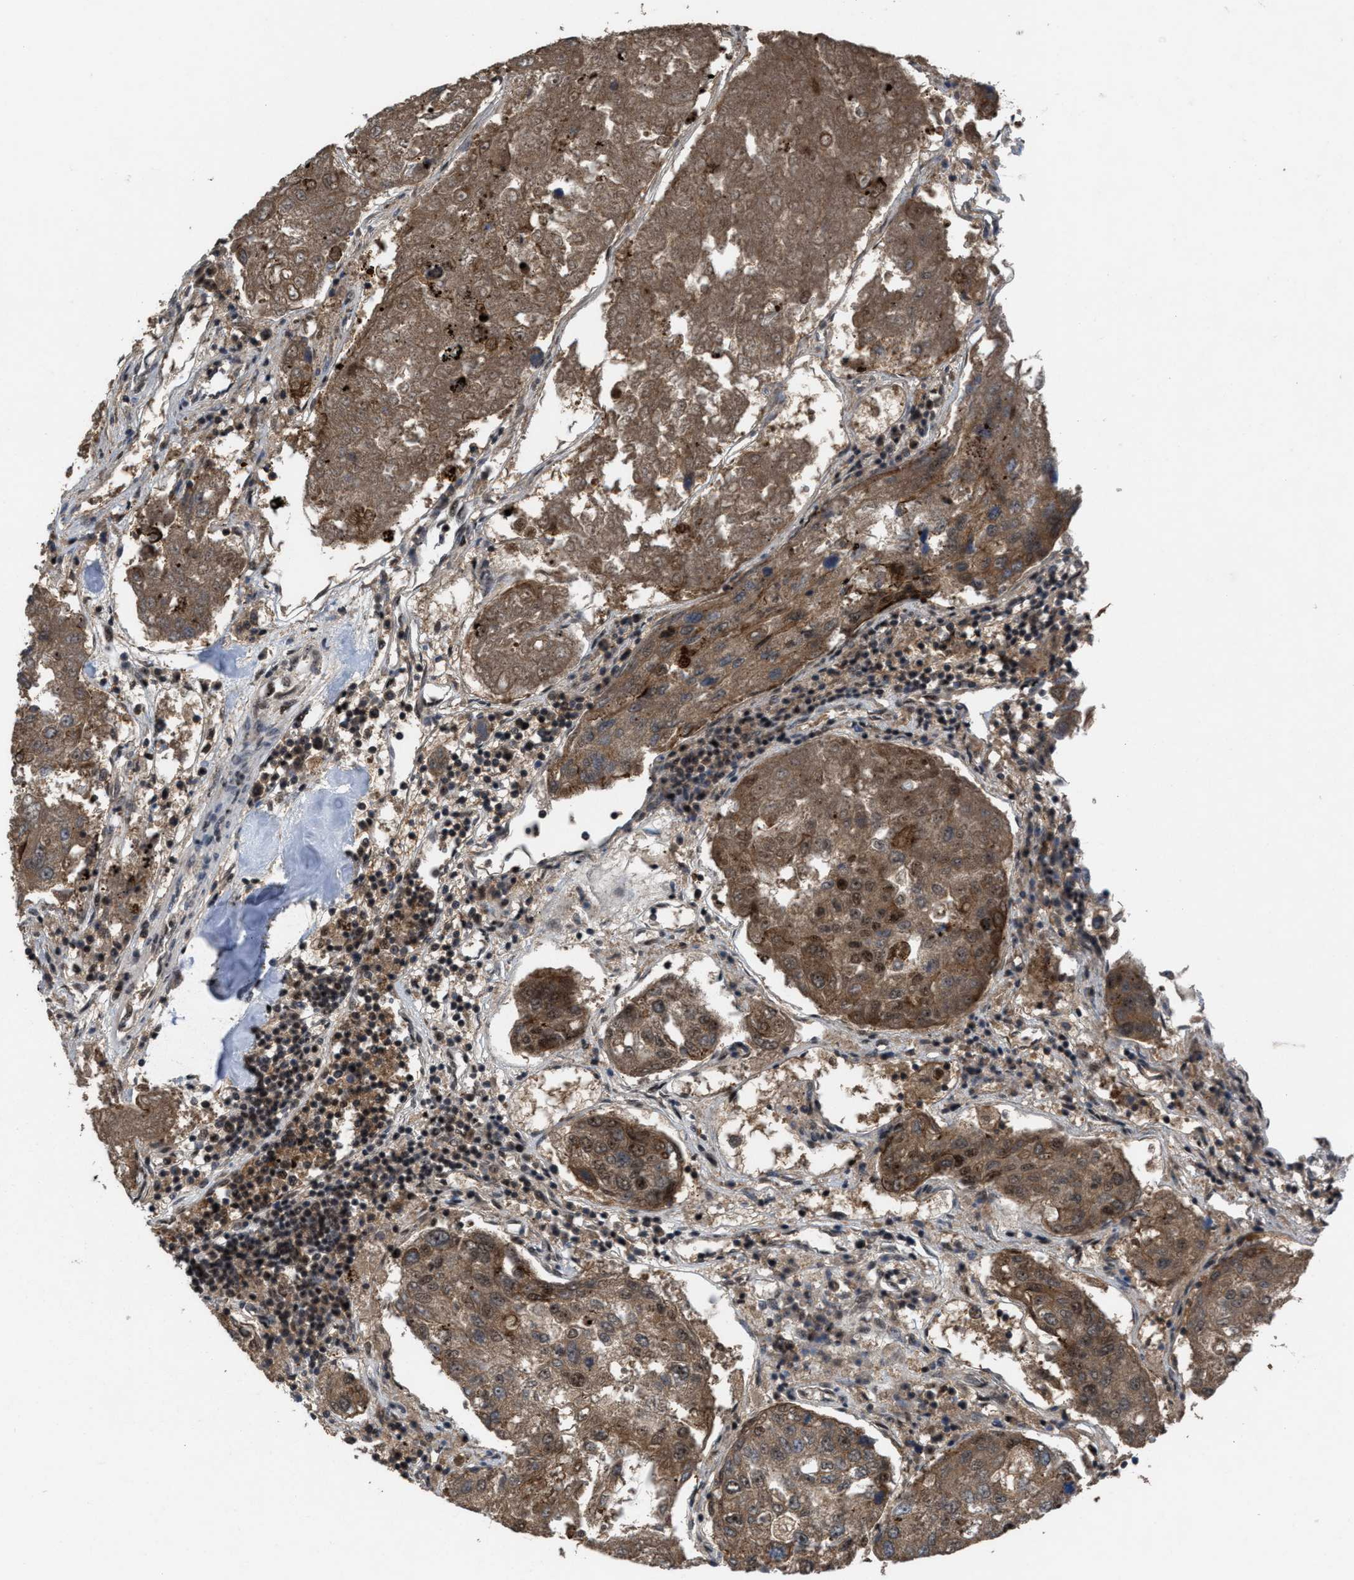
{"staining": {"intensity": "moderate", "quantity": ">75%", "location": "cytoplasmic/membranous"}, "tissue": "urothelial cancer", "cell_type": "Tumor cells", "image_type": "cancer", "snomed": [{"axis": "morphology", "description": "Urothelial carcinoma, High grade"}, {"axis": "topography", "description": "Lymph node"}, {"axis": "topography", "description": "Urinary bladder"}], "caption": "A histopathology image of human urothelial cancer stained for a protein demonstrates moderate cytoplasmic/membranous brown staining in tumor cells.", "gene": "PRPF4", "patient": {"sex": "male", "age": 51}}